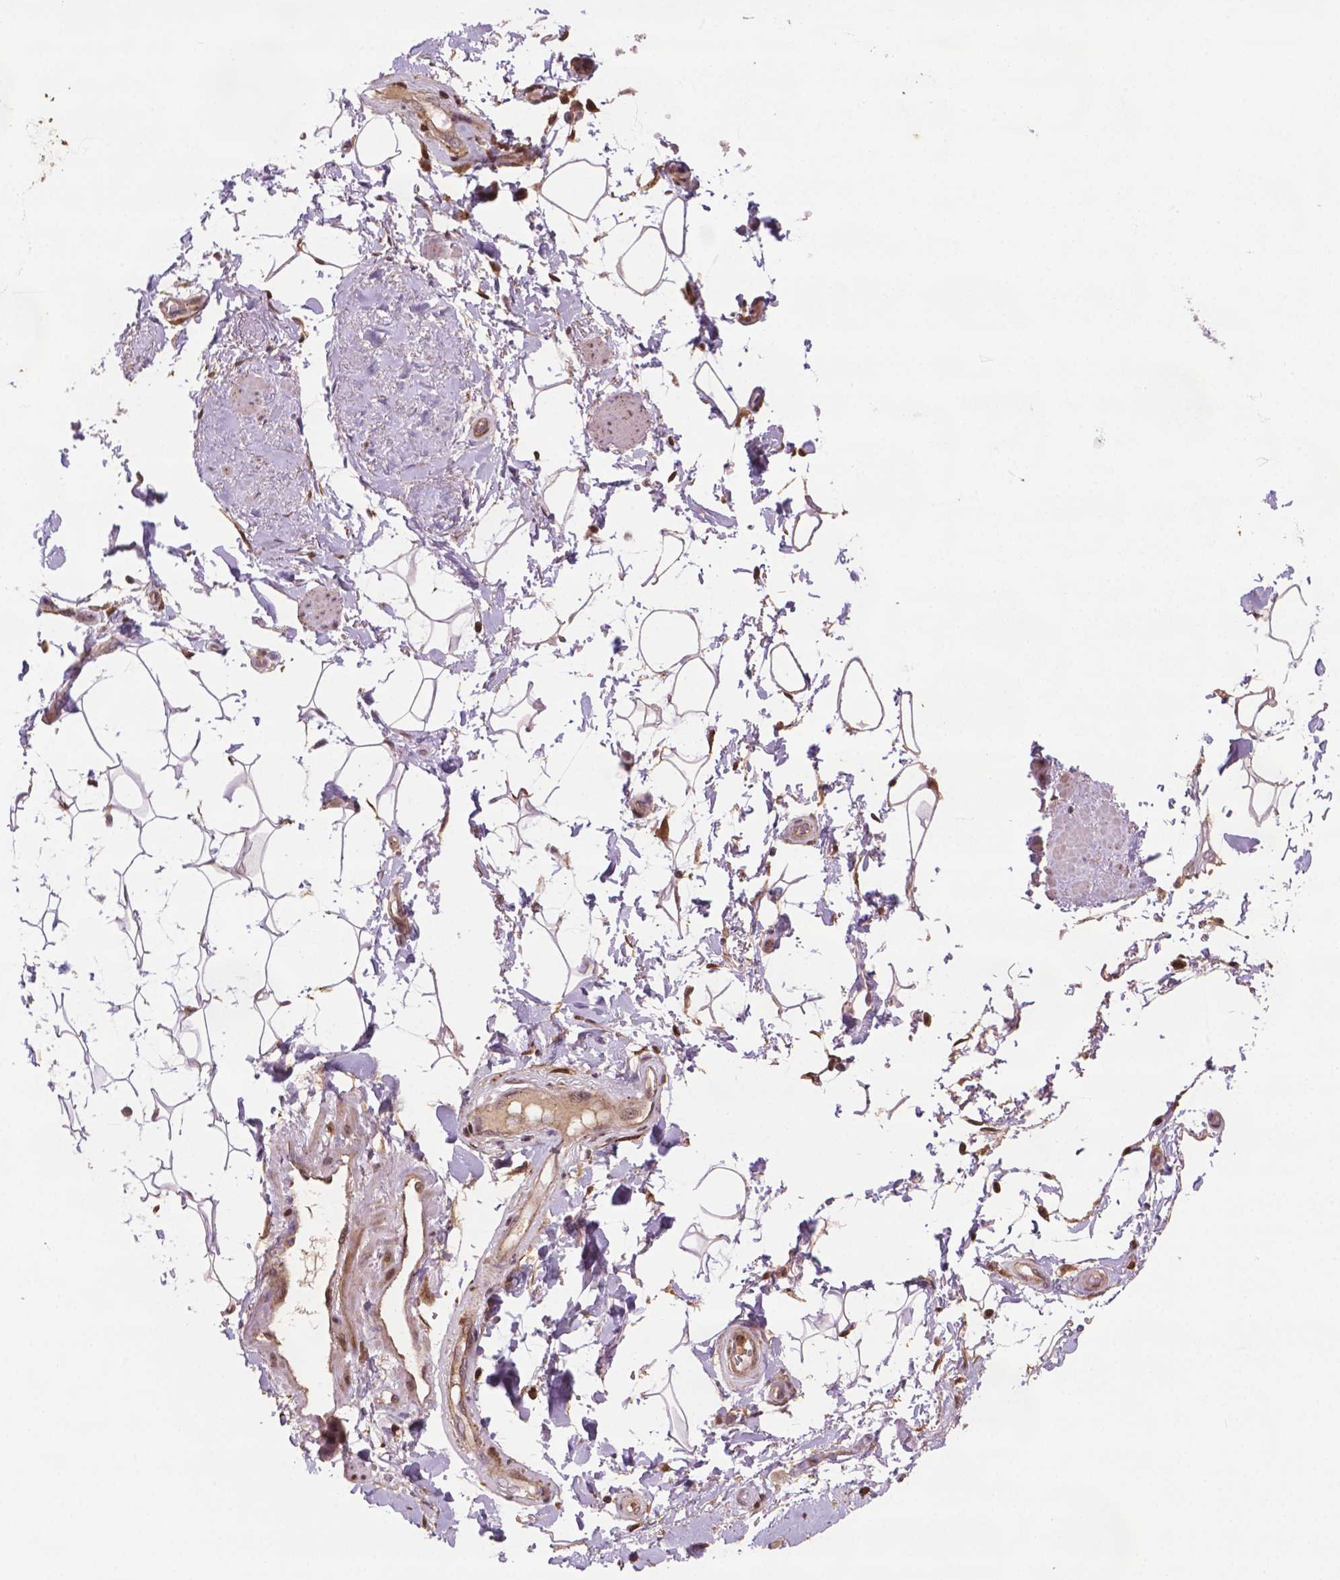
{"staining": {"intensity": "moderate", "quantity": ">75%", "location": "nuclear"}, "tissue": "adipose tissue", "cell_type": "Adipocytes", "image_type": "normal", "snomed": [{"axis": "morphology", "description": "Normal tissue, NOS"}, {"axis": "topography", "description": "Anal"}, {"axis": "topography", "description": "Peripheral nerve tissue"}], "caption": "Moderate nuclear expression for a protein is identified in approximately >75% of adipocytes of unremarkable adipose tissue using immunohistochemistry (IHC).", "gene": "PLIN3", "patient": {"sex": "male", "age": 51}}